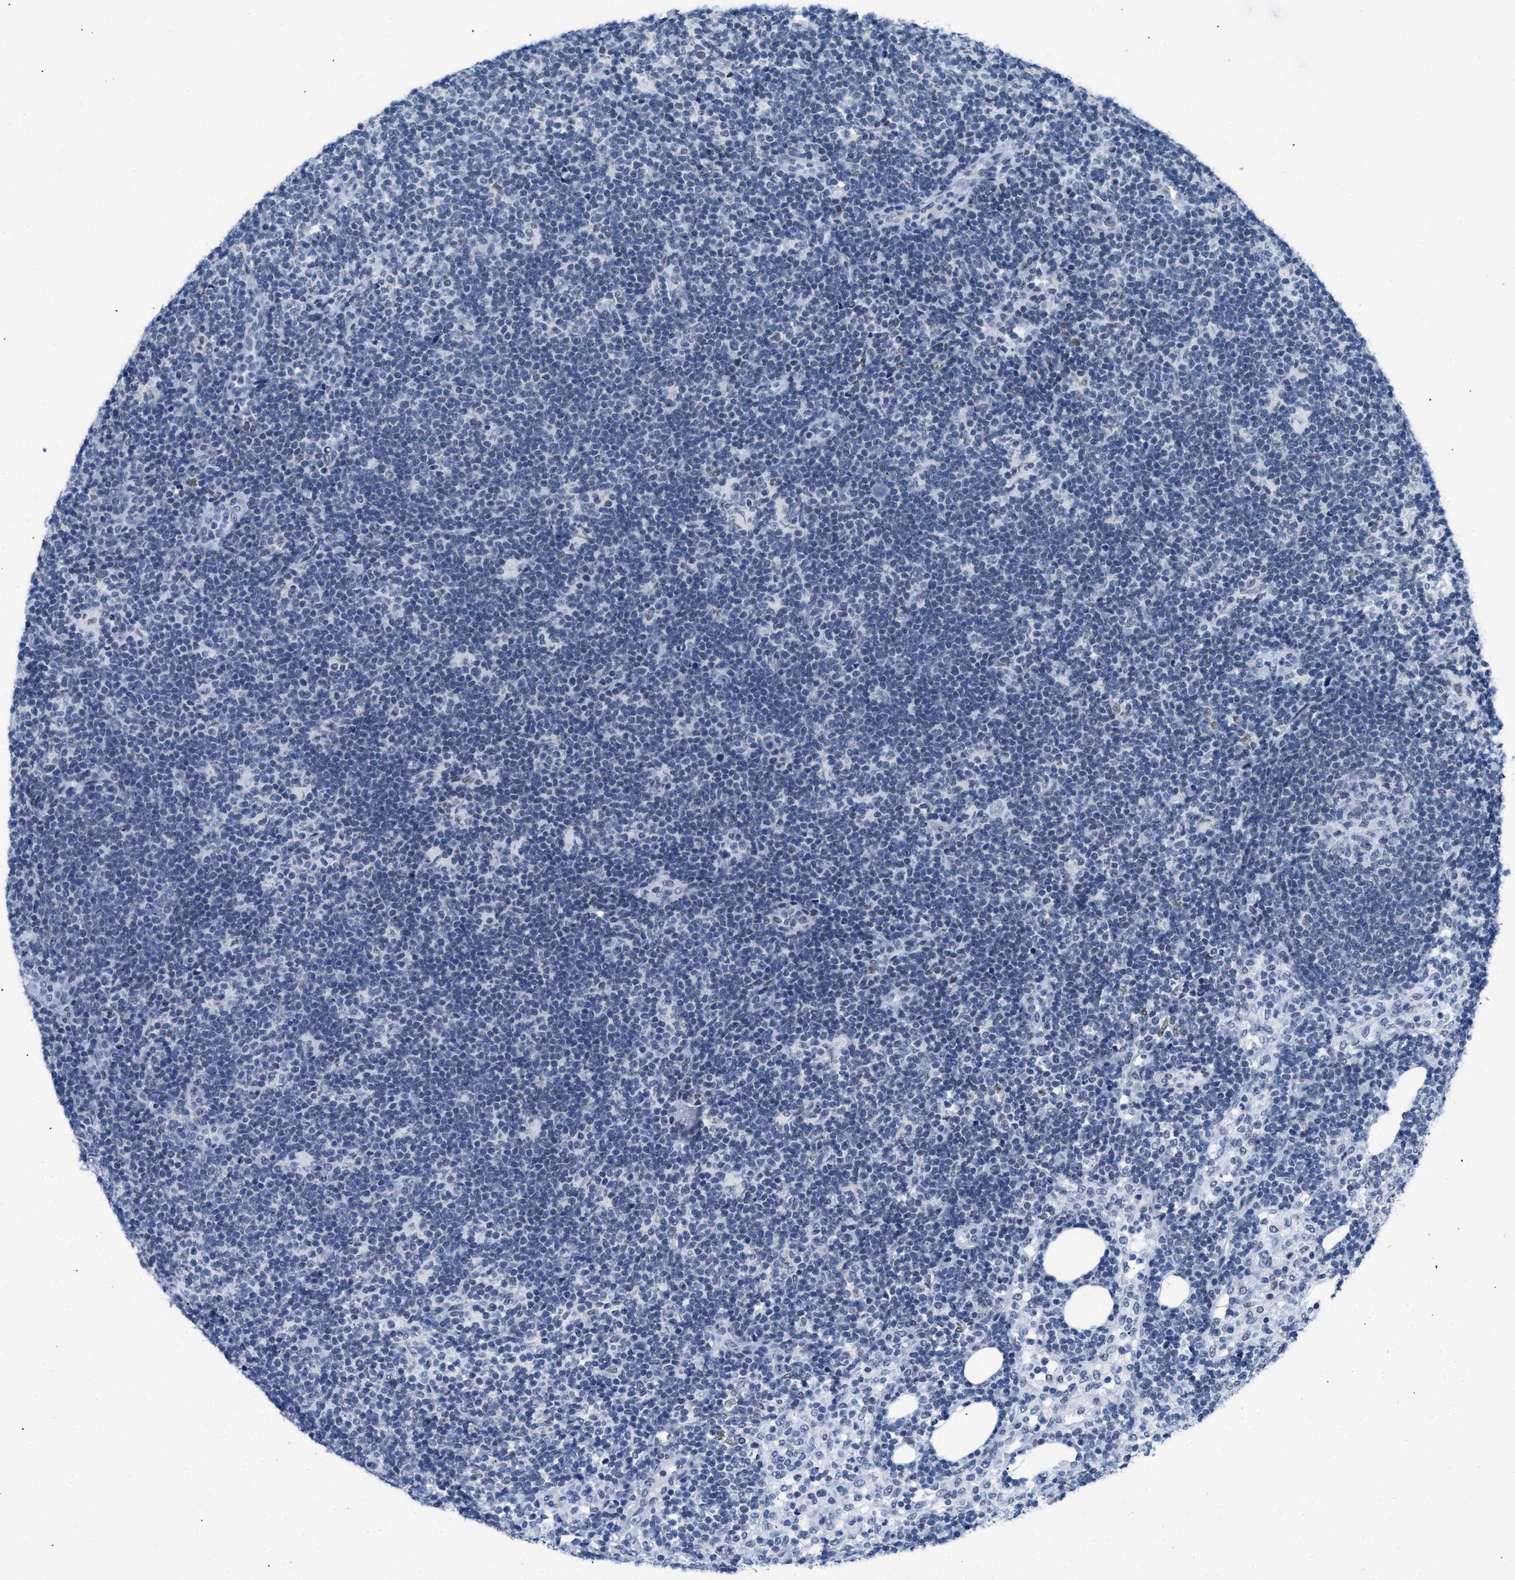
{"staining": {"intensity": "moderate", "quantity": "<25%", "location": "nuclear"}, "tissue": "lymph node", "cell_type": "Germinal center cells", "image_type": "normal", "snomed": [{"axis": "morphology", "description": "Normal tissue, NOS"}, {"axis": "morphology", "description": "Carcinoid, malignant, NOS"}, {"axis": "topography", "description": "Lymph node"}], "caption": "The photomicrograph displays immunohistochemical staining of unremarkable lymph node. There is moderate nuclear staining is identified in about <25% of germinal center cells.", "gene": "CTBP1", "patient": {"sex": "male", "age": 47}}